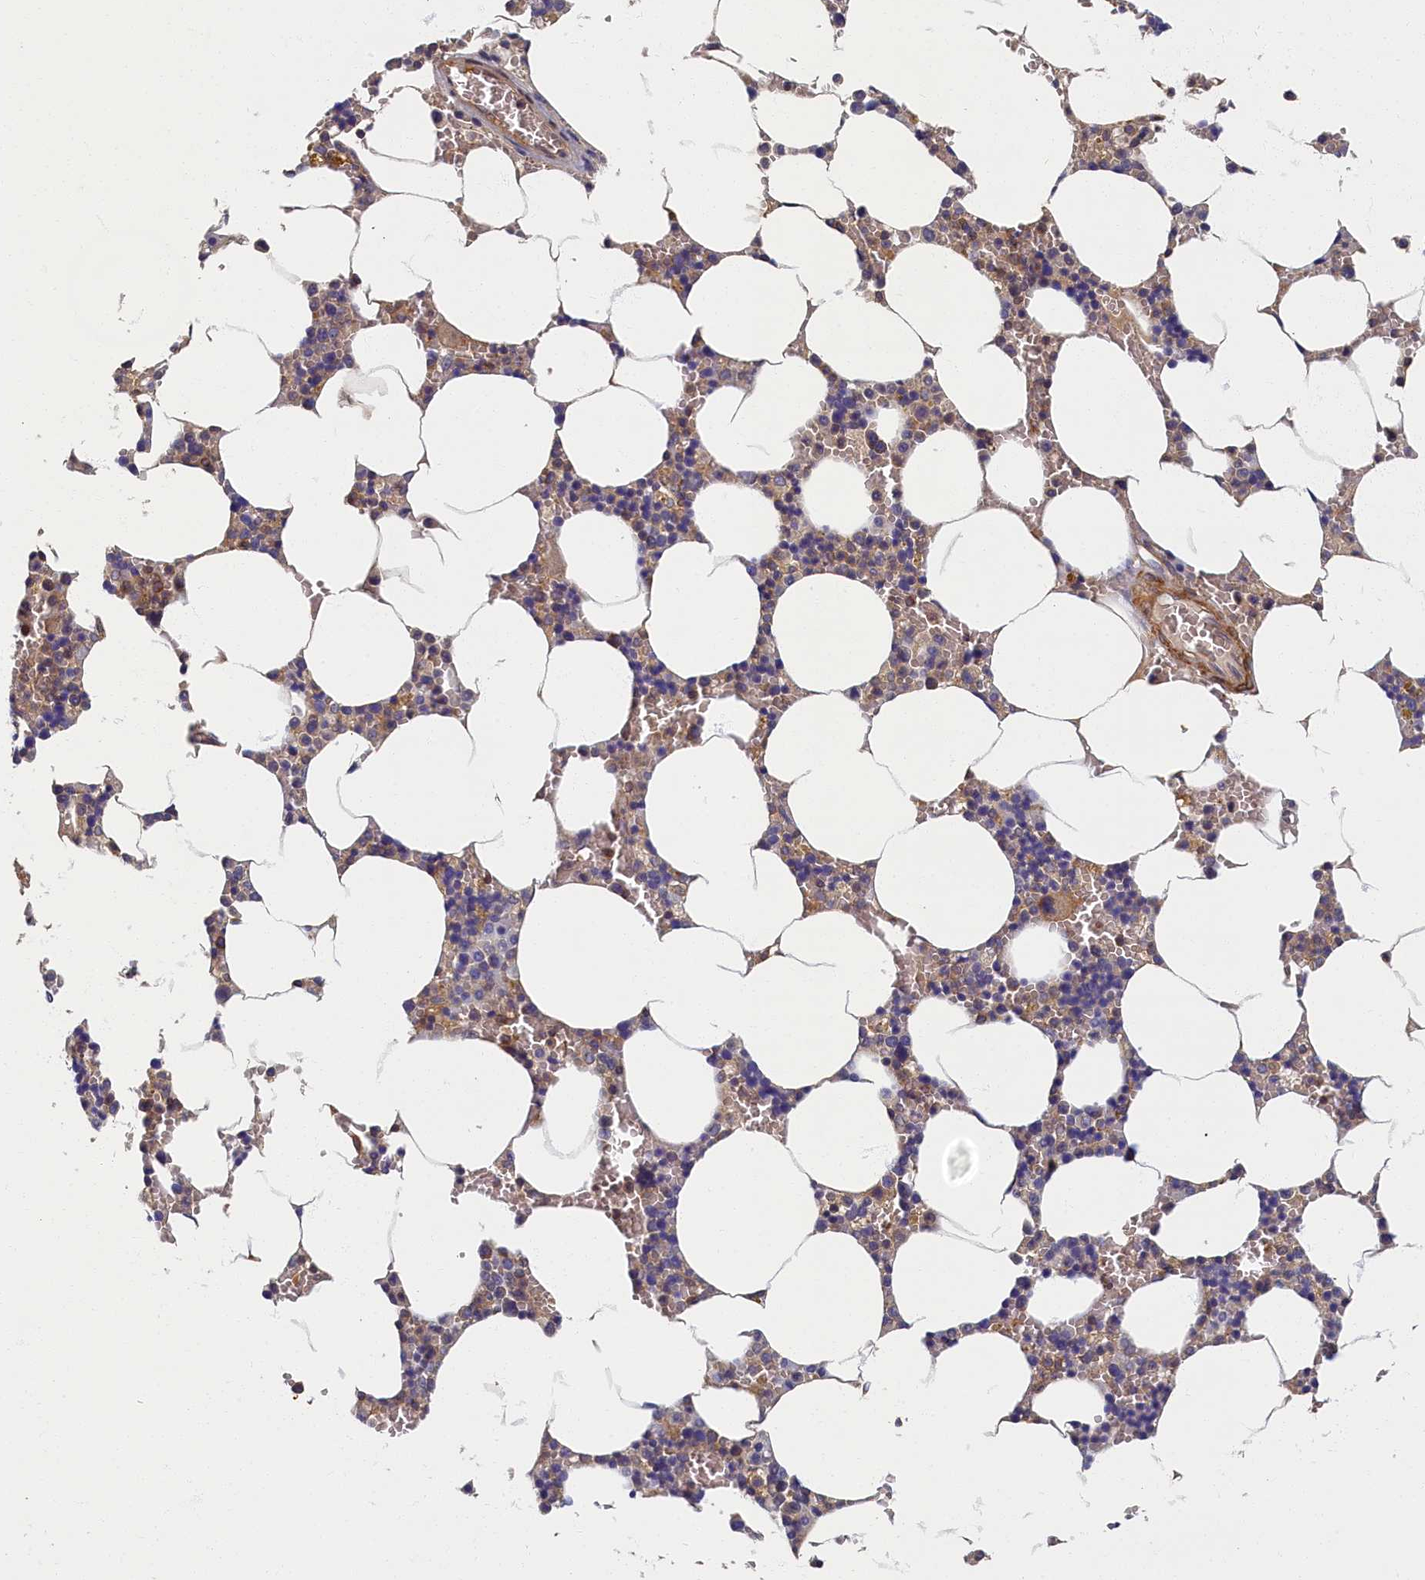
{"staining": {"intensity": "moderate", "quantity": "<25%", "location": "cytoplasmic/membranous"}, "tissue": "bone marrow", "cell_type": "Hematopoietic cells", "image_type": "normal", "snomed": [{"axis": "morphology", "description": "Normal tissue, NOS"}, {"axis": "topography", "description": "Bone marrow"}], "caption": "A photomicrograph of human bone marrow stained for a protein exhibits moderate cytoplasmic/membranous brown staining in hematopoietic cells.", "gene": "TBCB", "patient": {"sex": "male", "age": 70}}